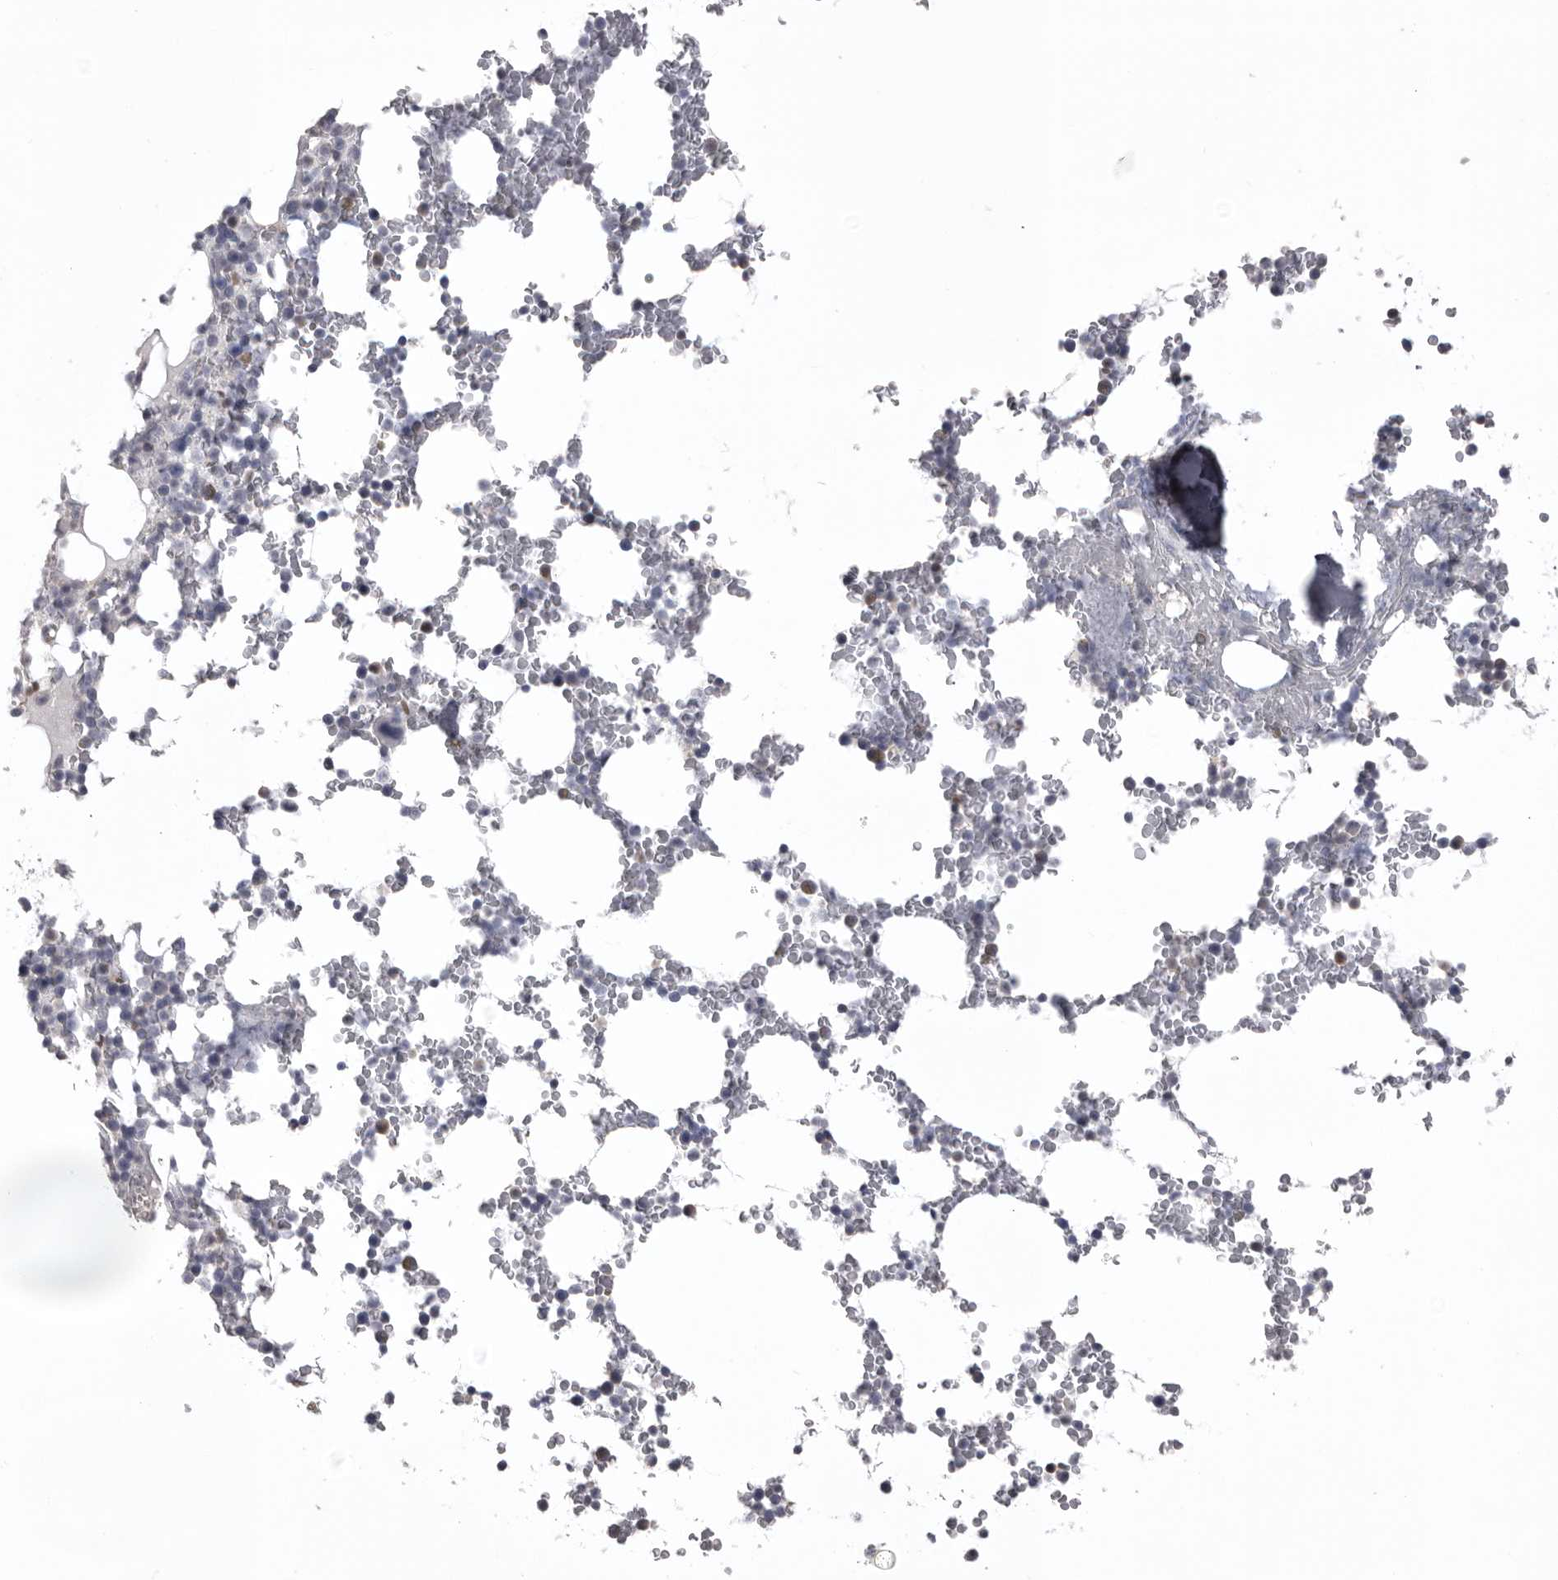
{"staining": {"intensity": "weak", "quantity": "<25%", "location": "cytoplasmic/membranous"}, "tissue": "bone marrow", "cell_type": "Hematopoietic cells", "image_type": "normal", "snomed": [{"axis": "morphology", "description": "Normal tissue, NOS"}, {"axis": "topography", "description": "Bone marrow"}], "caption": "Histopathology image shows no significant protein expression in hematopoietic cells of normal bone marrow.", "gene": "MDH1", "patient": {"sex": "male", "age": 58}}